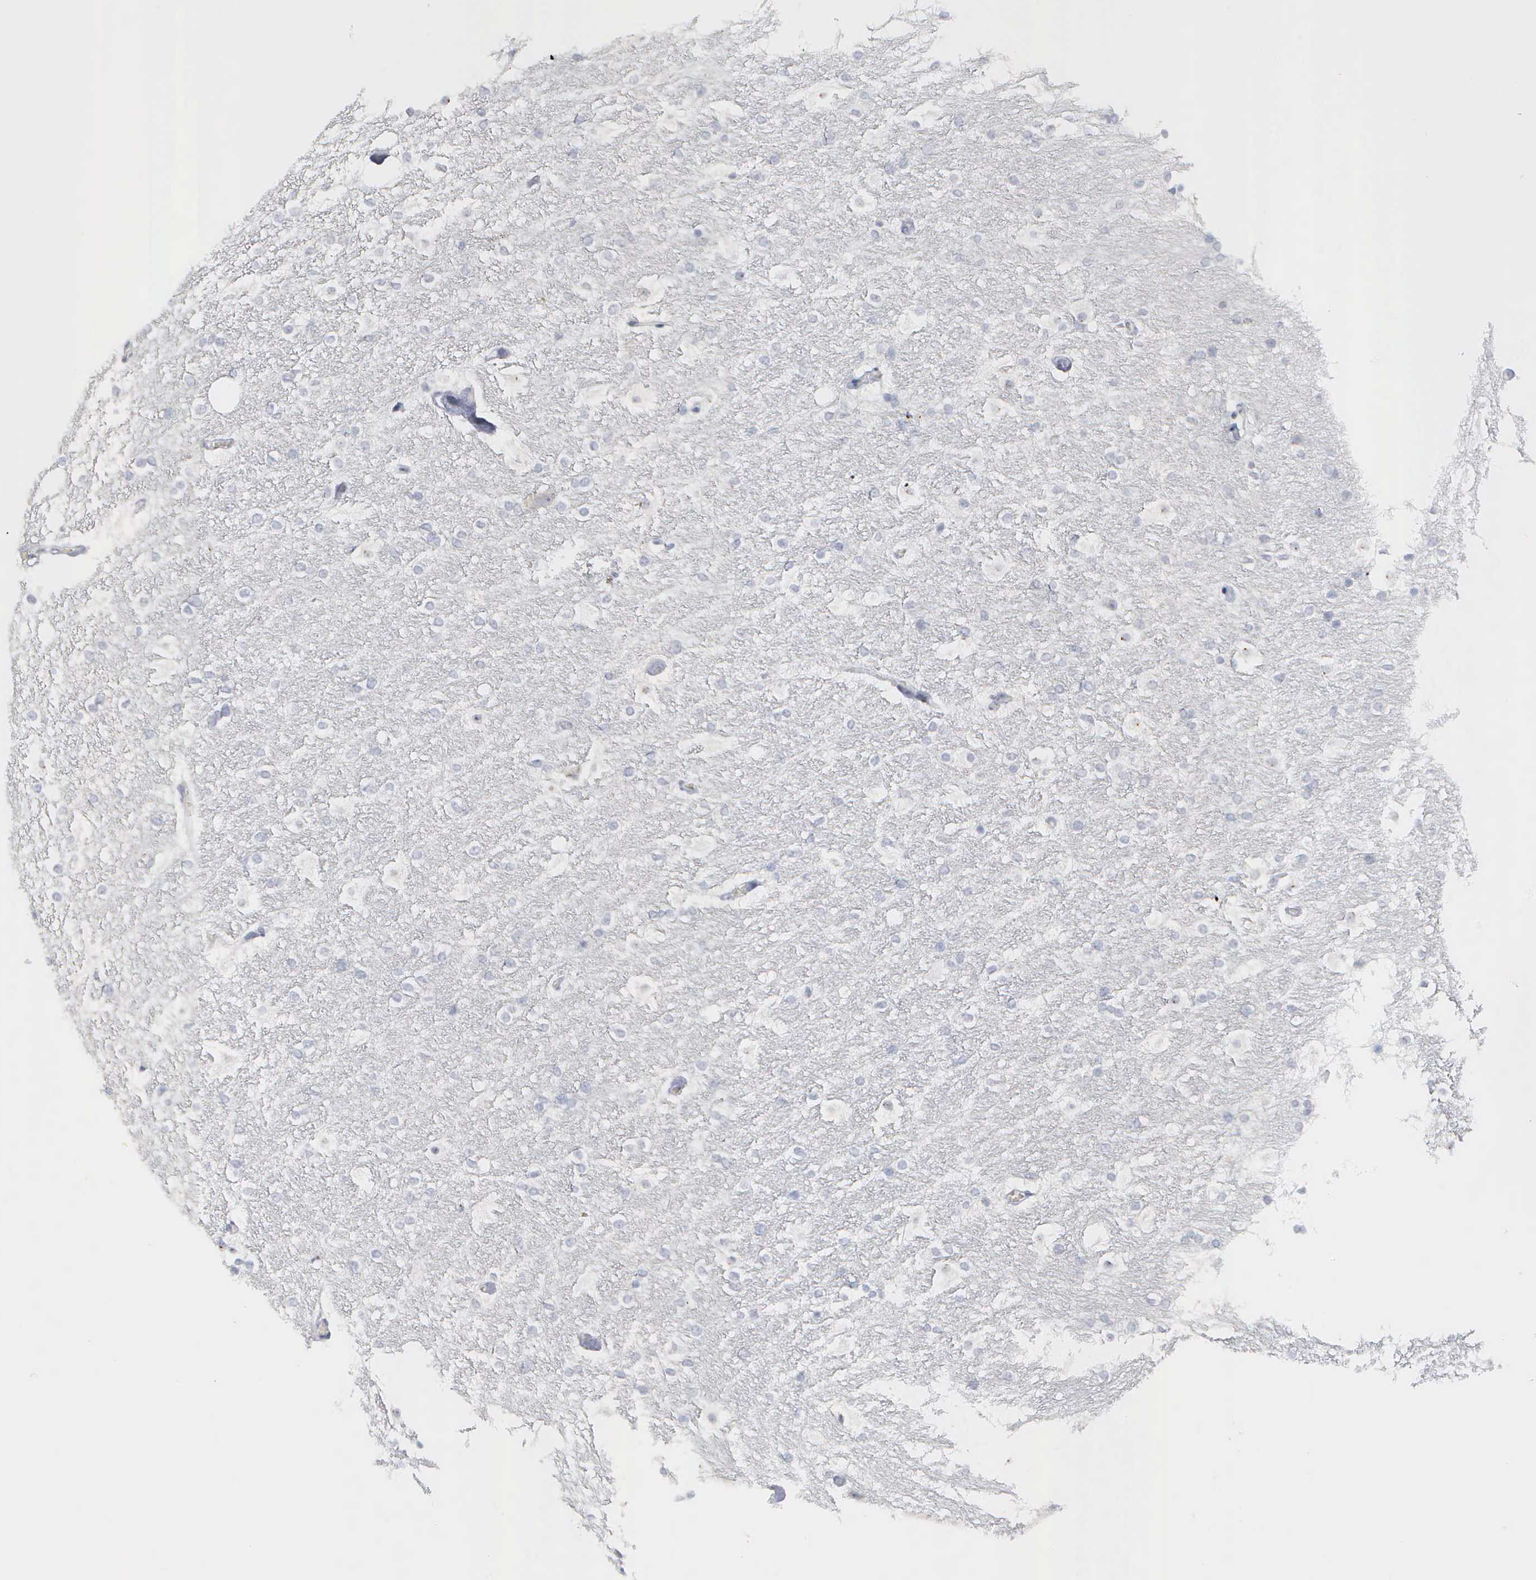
{"staining": {"intensity": "negative", "quantity": "none", "location": "none"}, "tissue": "hippocampus", "cell_type": "Glial cells", "image_type": "normal", "snomed": [{"axis": "morphology", "description": "Normal tissue, NOS"}, {"axis": "topography", "description": "Hippocampus"}], "caption": "Image shows no protein positivity in glial cells of benign hippocampus.", "gene": "ASPHD2", "patient": {"sex": "female", "age": 19}}